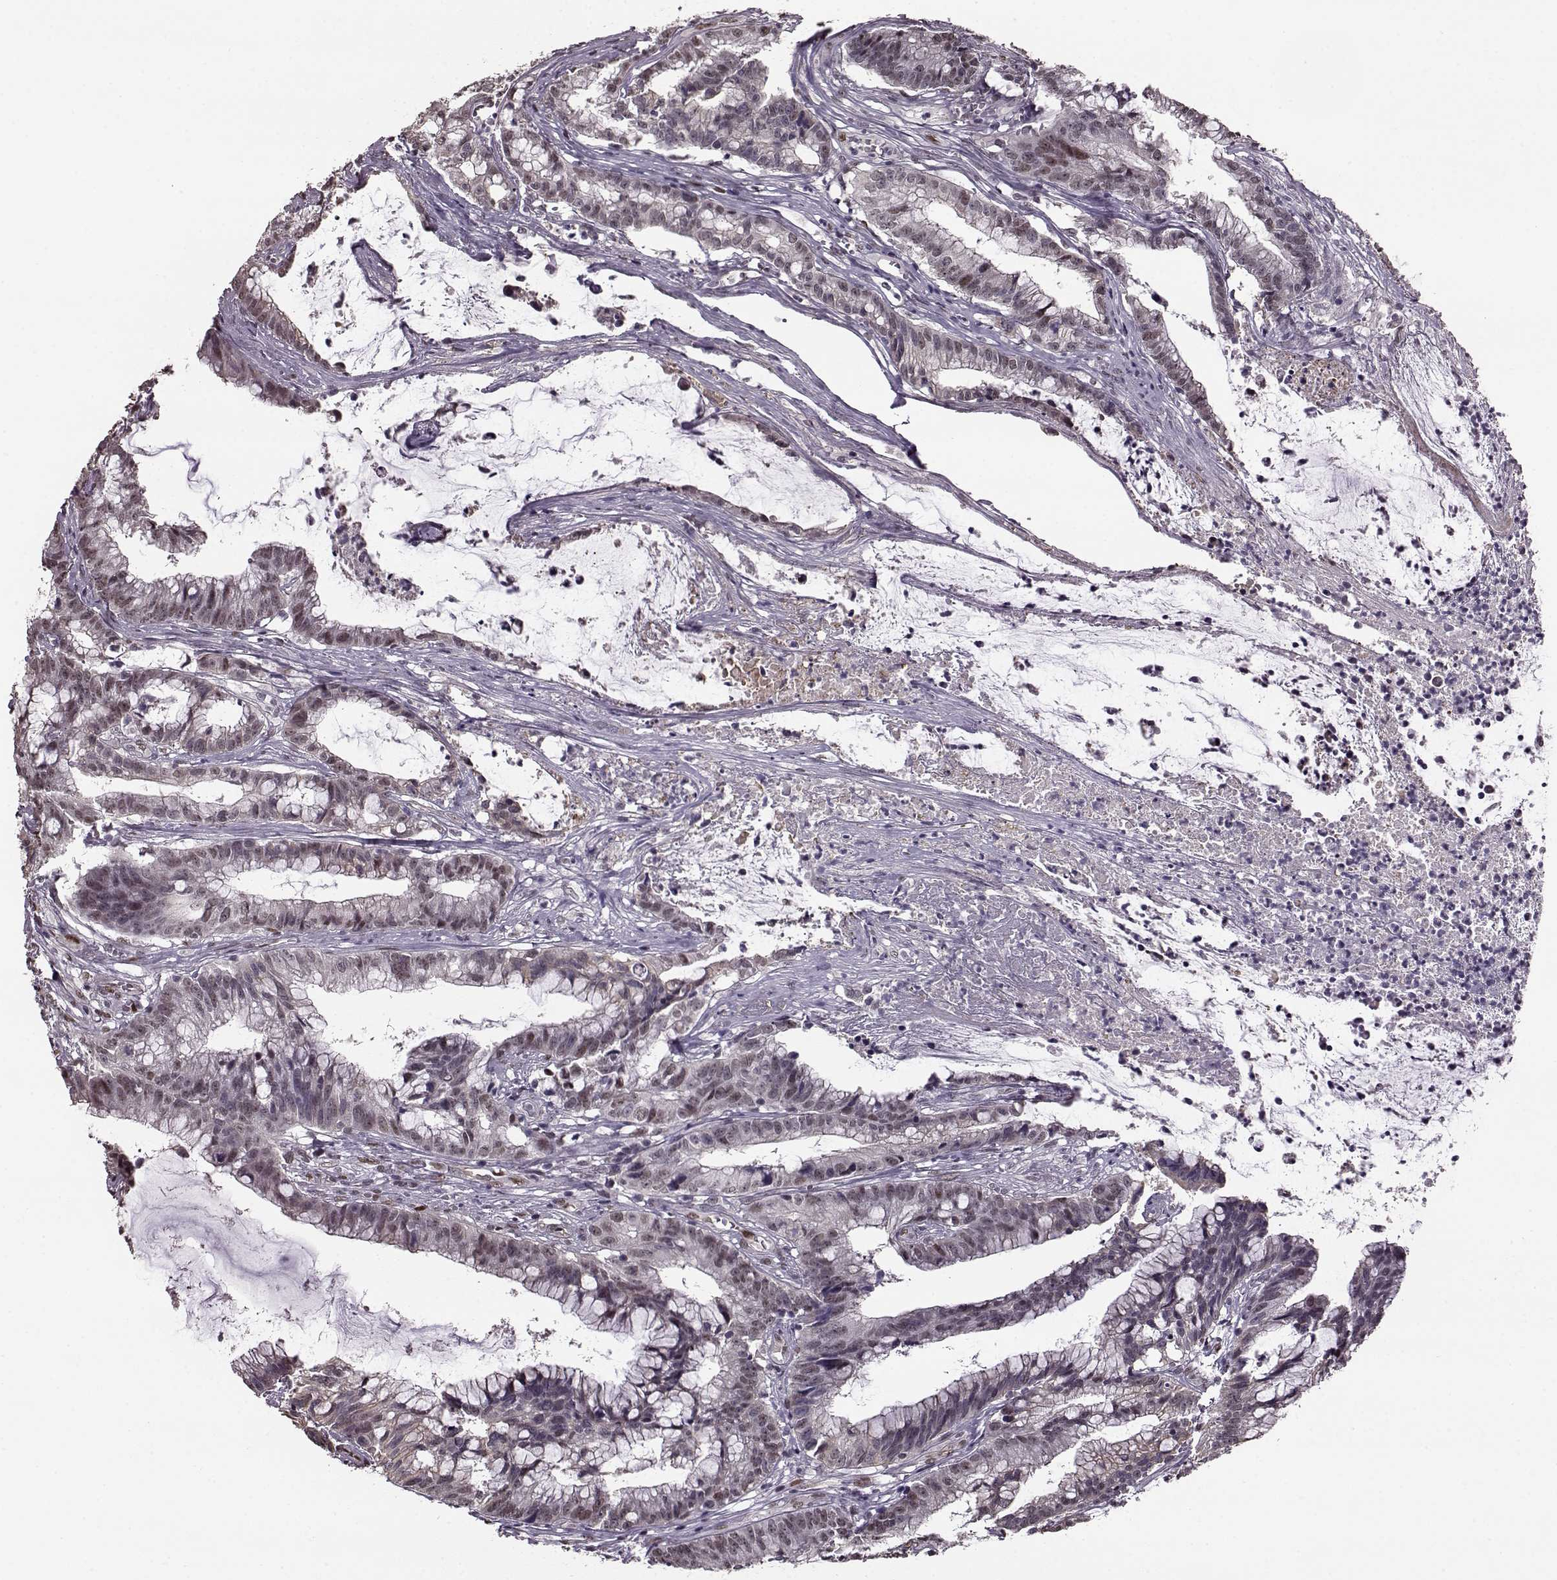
{"staining": {"intensity": "weak", "quantity": "<25%", "location": "nuclear"}, "tissue": "colorectal cancer", "cell_type": "Tumor cells", "image_type": "cancer", "snomed": [{"axis": "morphology", "description": "Adenocarcinoma, NOS"}, {"axis": "topography", "description": "Colon"}], "caption": "DAB immunohistochemical staining of colorectal cancer (adenocarcinoma) reveals no significant positivity in tumor cells.", "gene": "FTO", "patient": {"sex": "female", "age": 78}}